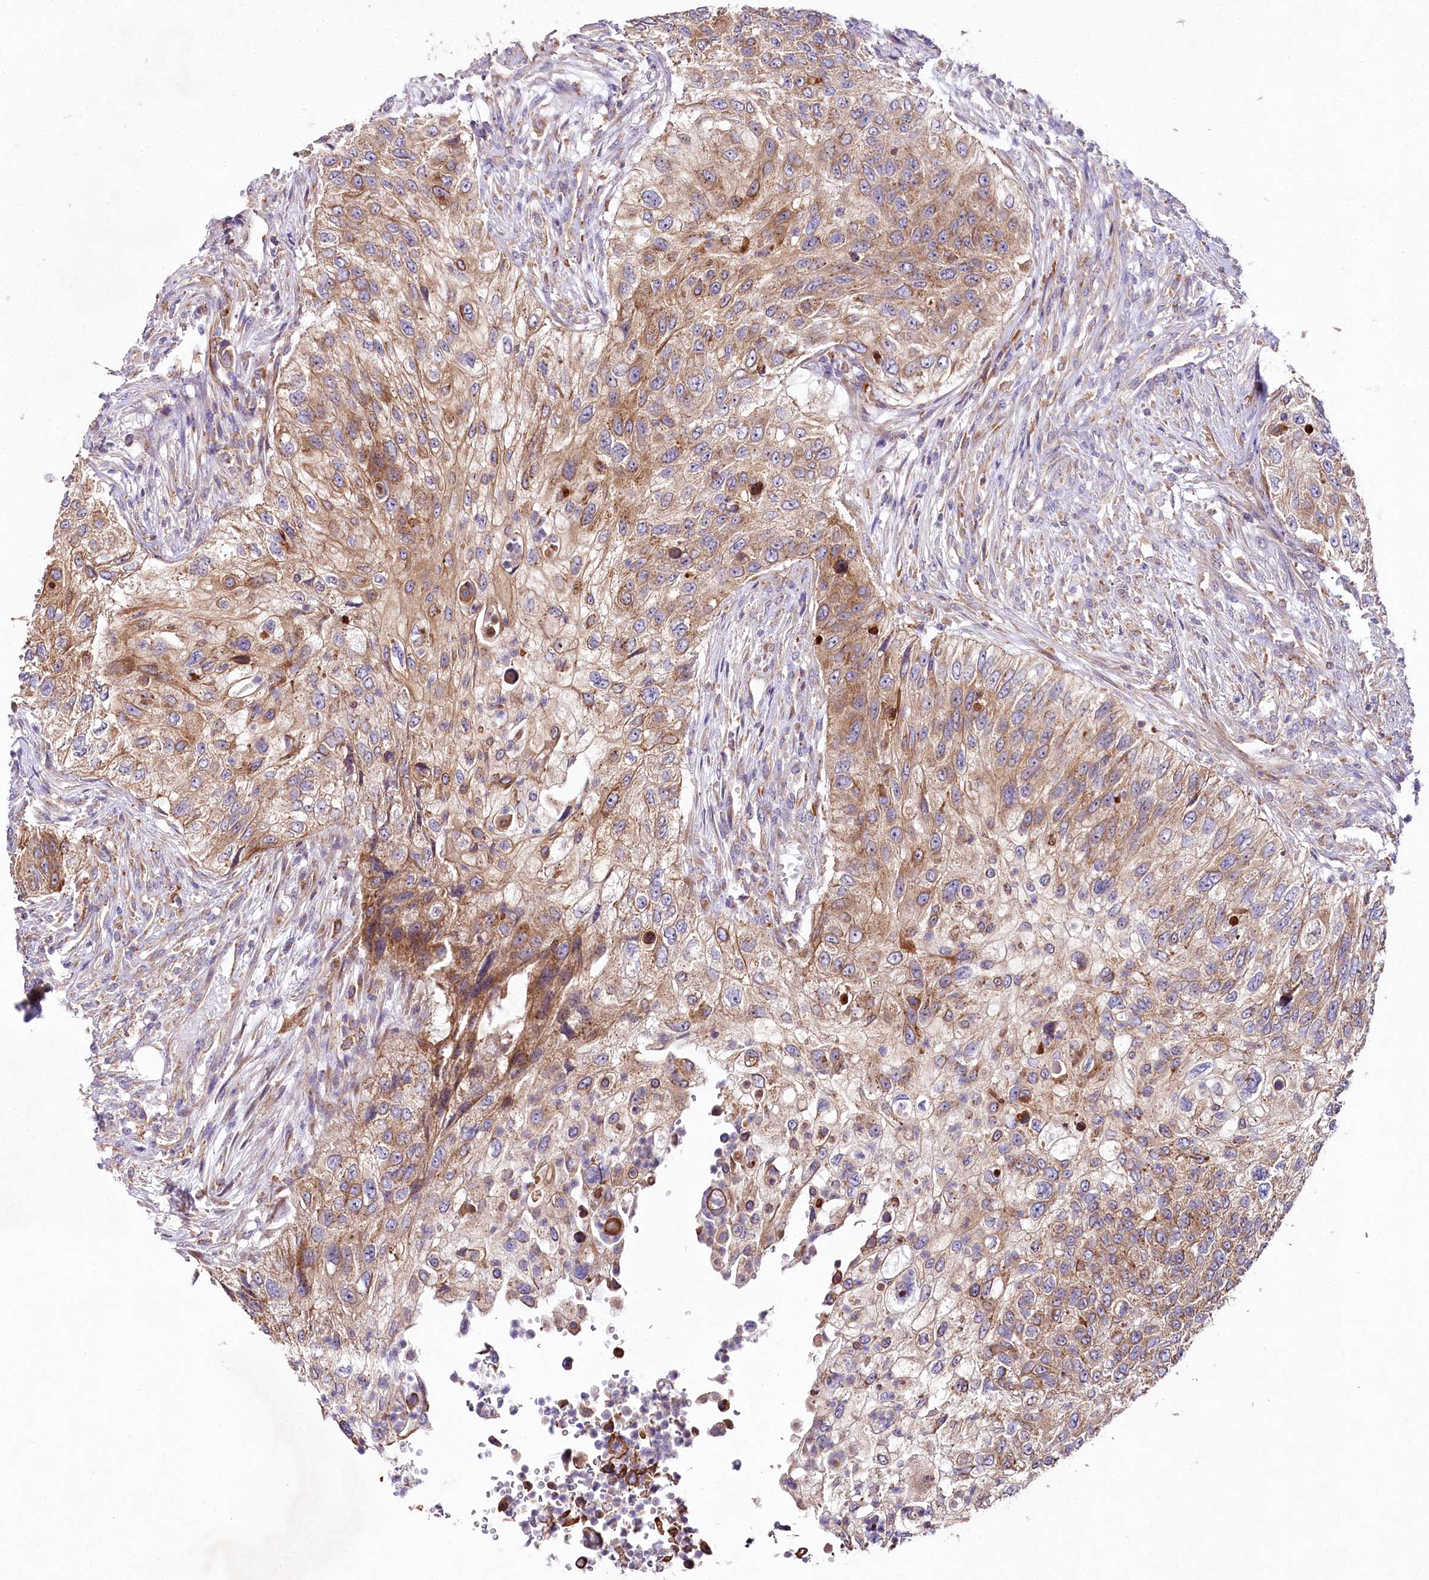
{"staining": {"intensity": "moderate", "quantity": ">75%", "location": "cytoplasmic/membranous"}, "tissue": "urothelial cancer", "cell_type": "Tumor cells", "image_type": "cancer", "snomed": [{"axis": "morphology", "description": "Urothelial carcinoma, High grade"}, {"axis": "topography", "description": "Urinary bladder"}], "caption": "Immunohistochemistry of high-grade urothelial carcinoma exhibits medium levels of moderate cytoplasmic/membranous expression in about >75% of tumor cells.", "gene": "STX6", "patient": {"sex": "female", "age": 60}}